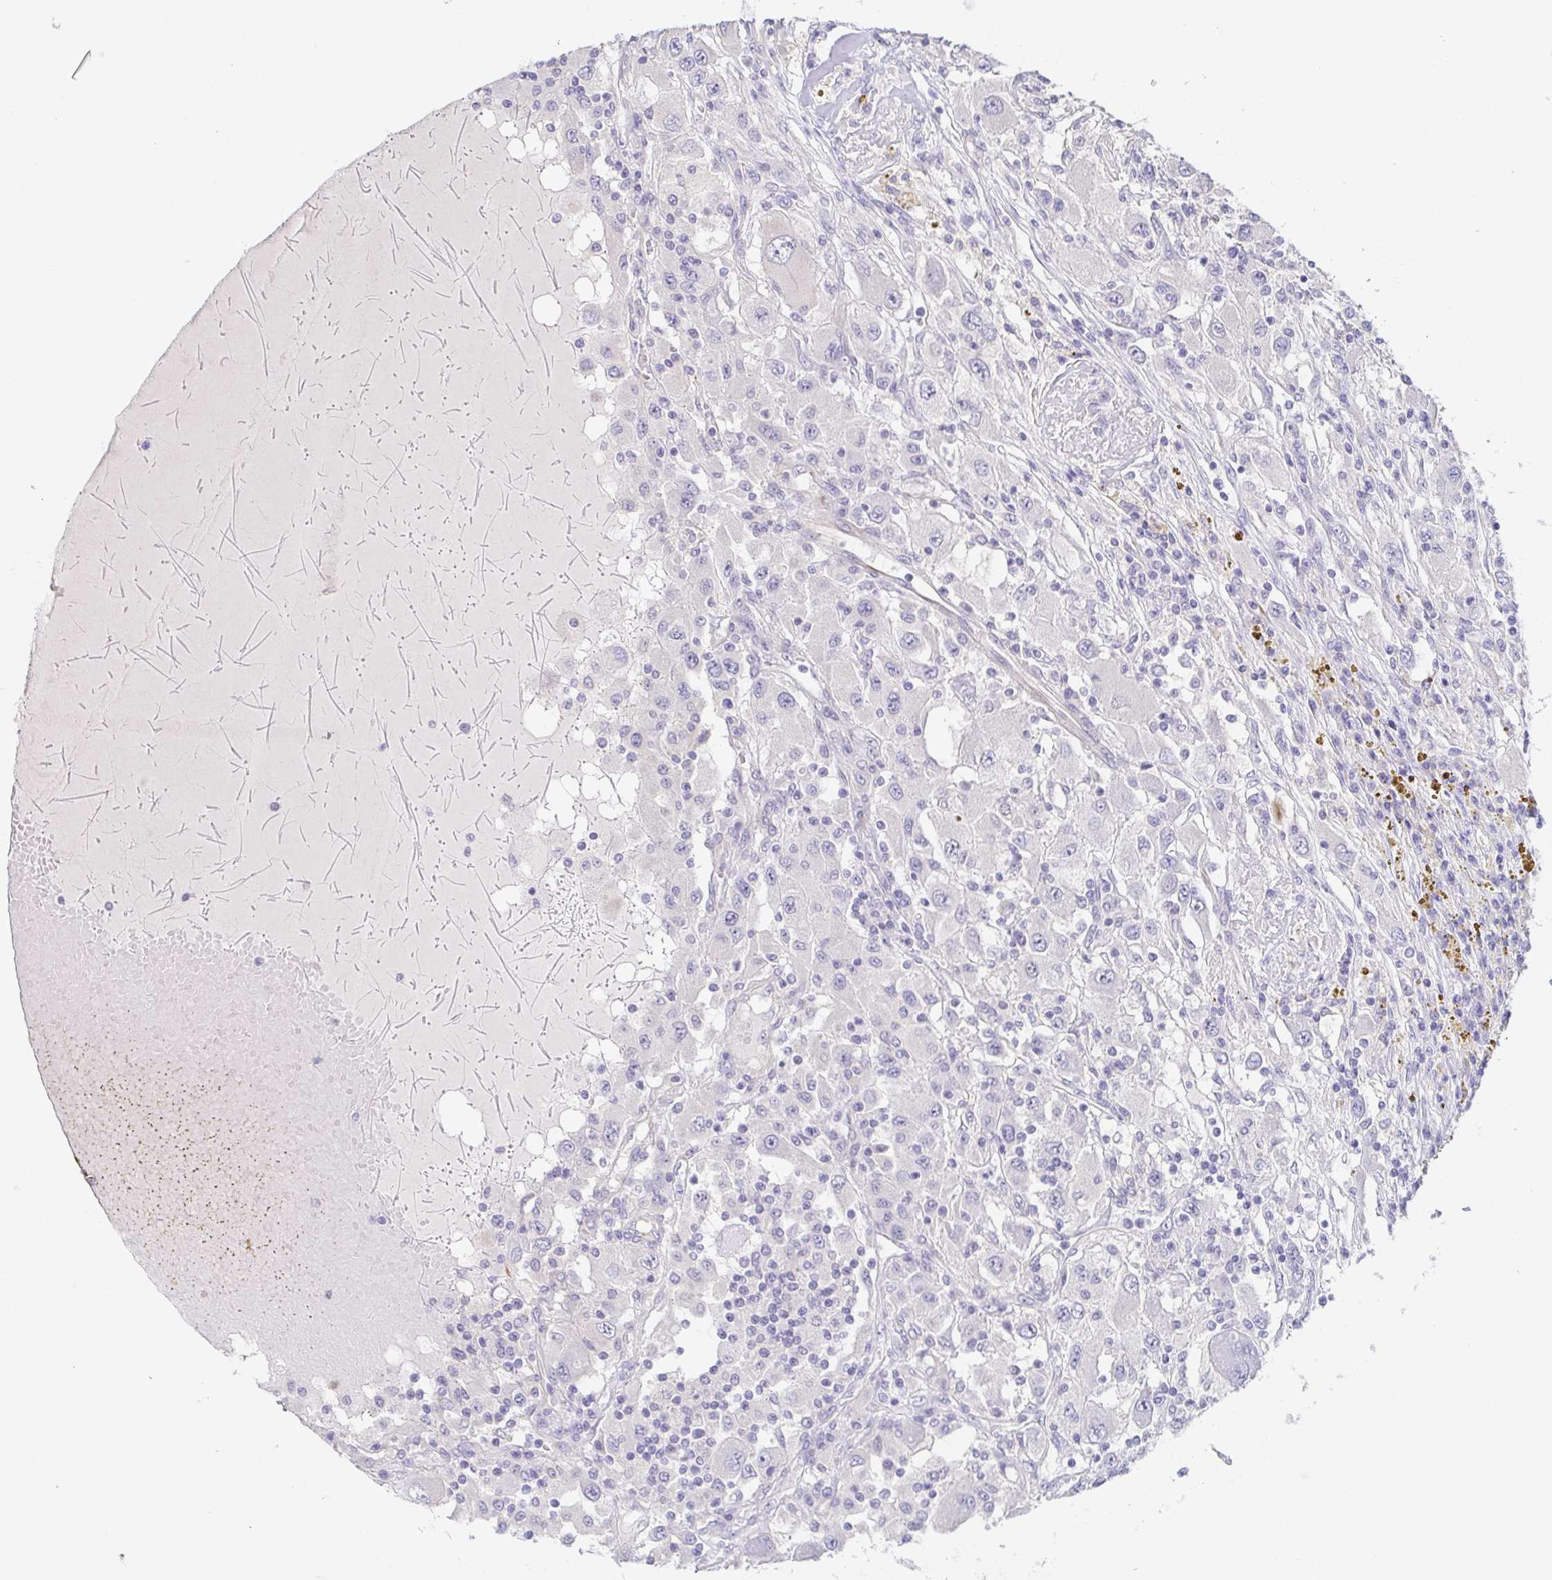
{"staining": {"intensity": "negative", "quantity": "none", "location": "none"}, "tissue": "renal cancer", "cell_type": "Tumor cells", "image_type": "cancer", "snomed": [{"axis": "morphology", "description": "Adenocarcinoma, NOS"}, {"axis": "topography", "description": "Kidney"}], "caption": "DAB (3,3'-diaminobenzidine) immunohistochemical staining of human renal cancer (adenocarcinoma) exhibits no significant staining in tumor cells.", "gene": "COL17A1", "patient": {"sex": "female", "age": 67}}